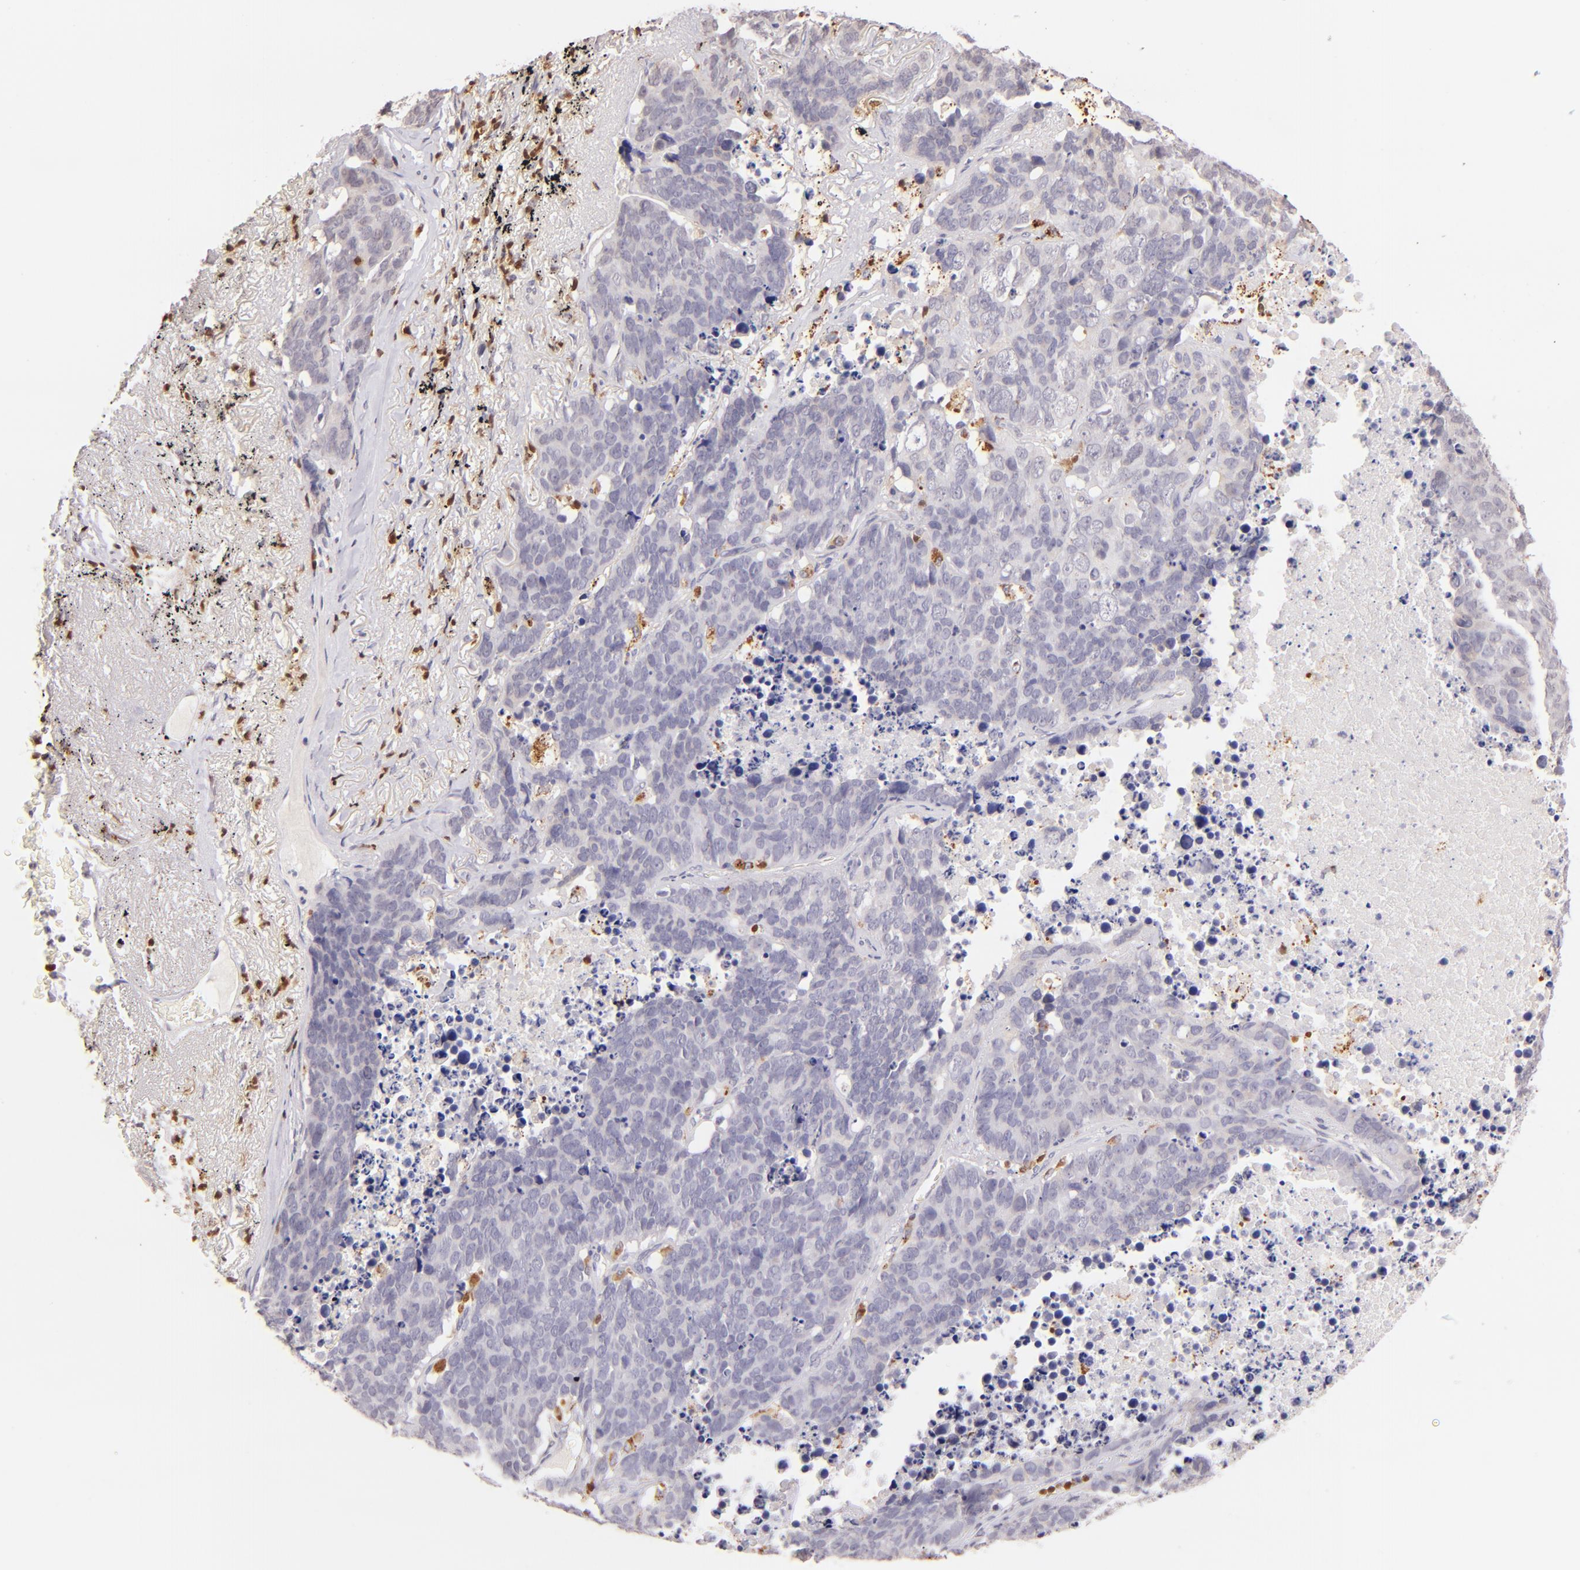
{"staining": {"intensity": "negative", "quantity": "none", "location": "none"}, "tissue": "lung cancer", "cell_type": "Tumor cells", "image_type": "cancer", "snomed": [{"axis": "morphology", "description": "Carcinoid, malignant, NOS"}, {"axis": "topography", "description": "Lung"}], "caption": "Protein analysis of lung carcinoid (malignant) exhibits no significant expression in tumor cells.", "gene": "ZAP70", "patient": {"sex": "male", "age": 60}}